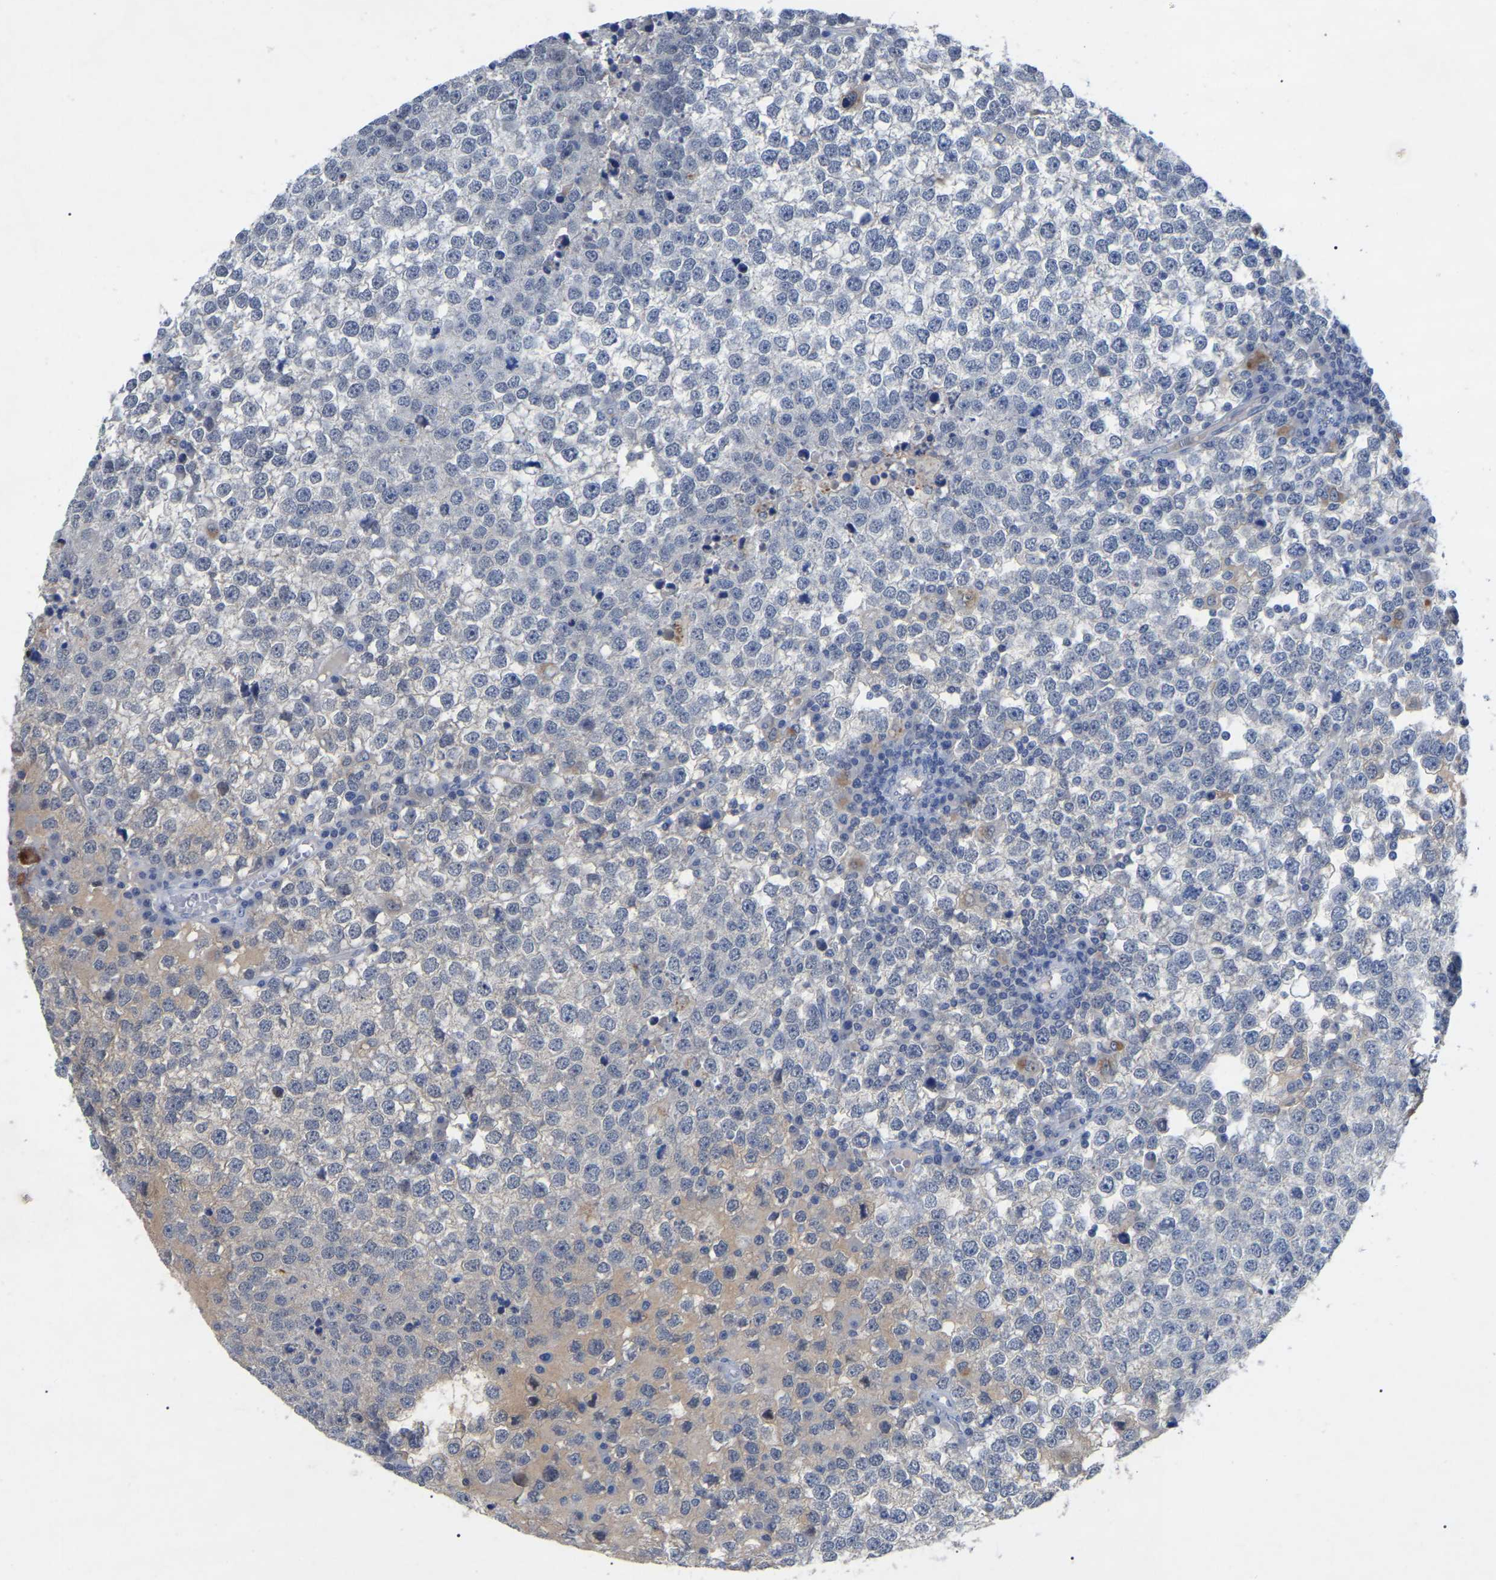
{"staining": {"intensity": "negative", "quantity": "none", "location": "none"}, "tissue": "testis cancer", "cell_type": "Tumor cells", "image_type": "cancer", "snomed": [{"axis": "morphology", "description": "Seminoma, NOS"}, {"axis": "topography", "description": "Testis"}], "caption": "There is no significant positivity in tumor cells of seminoma (testis).", "gene": "SMPD2", "patient": {"sex": "male", "age": 65}}